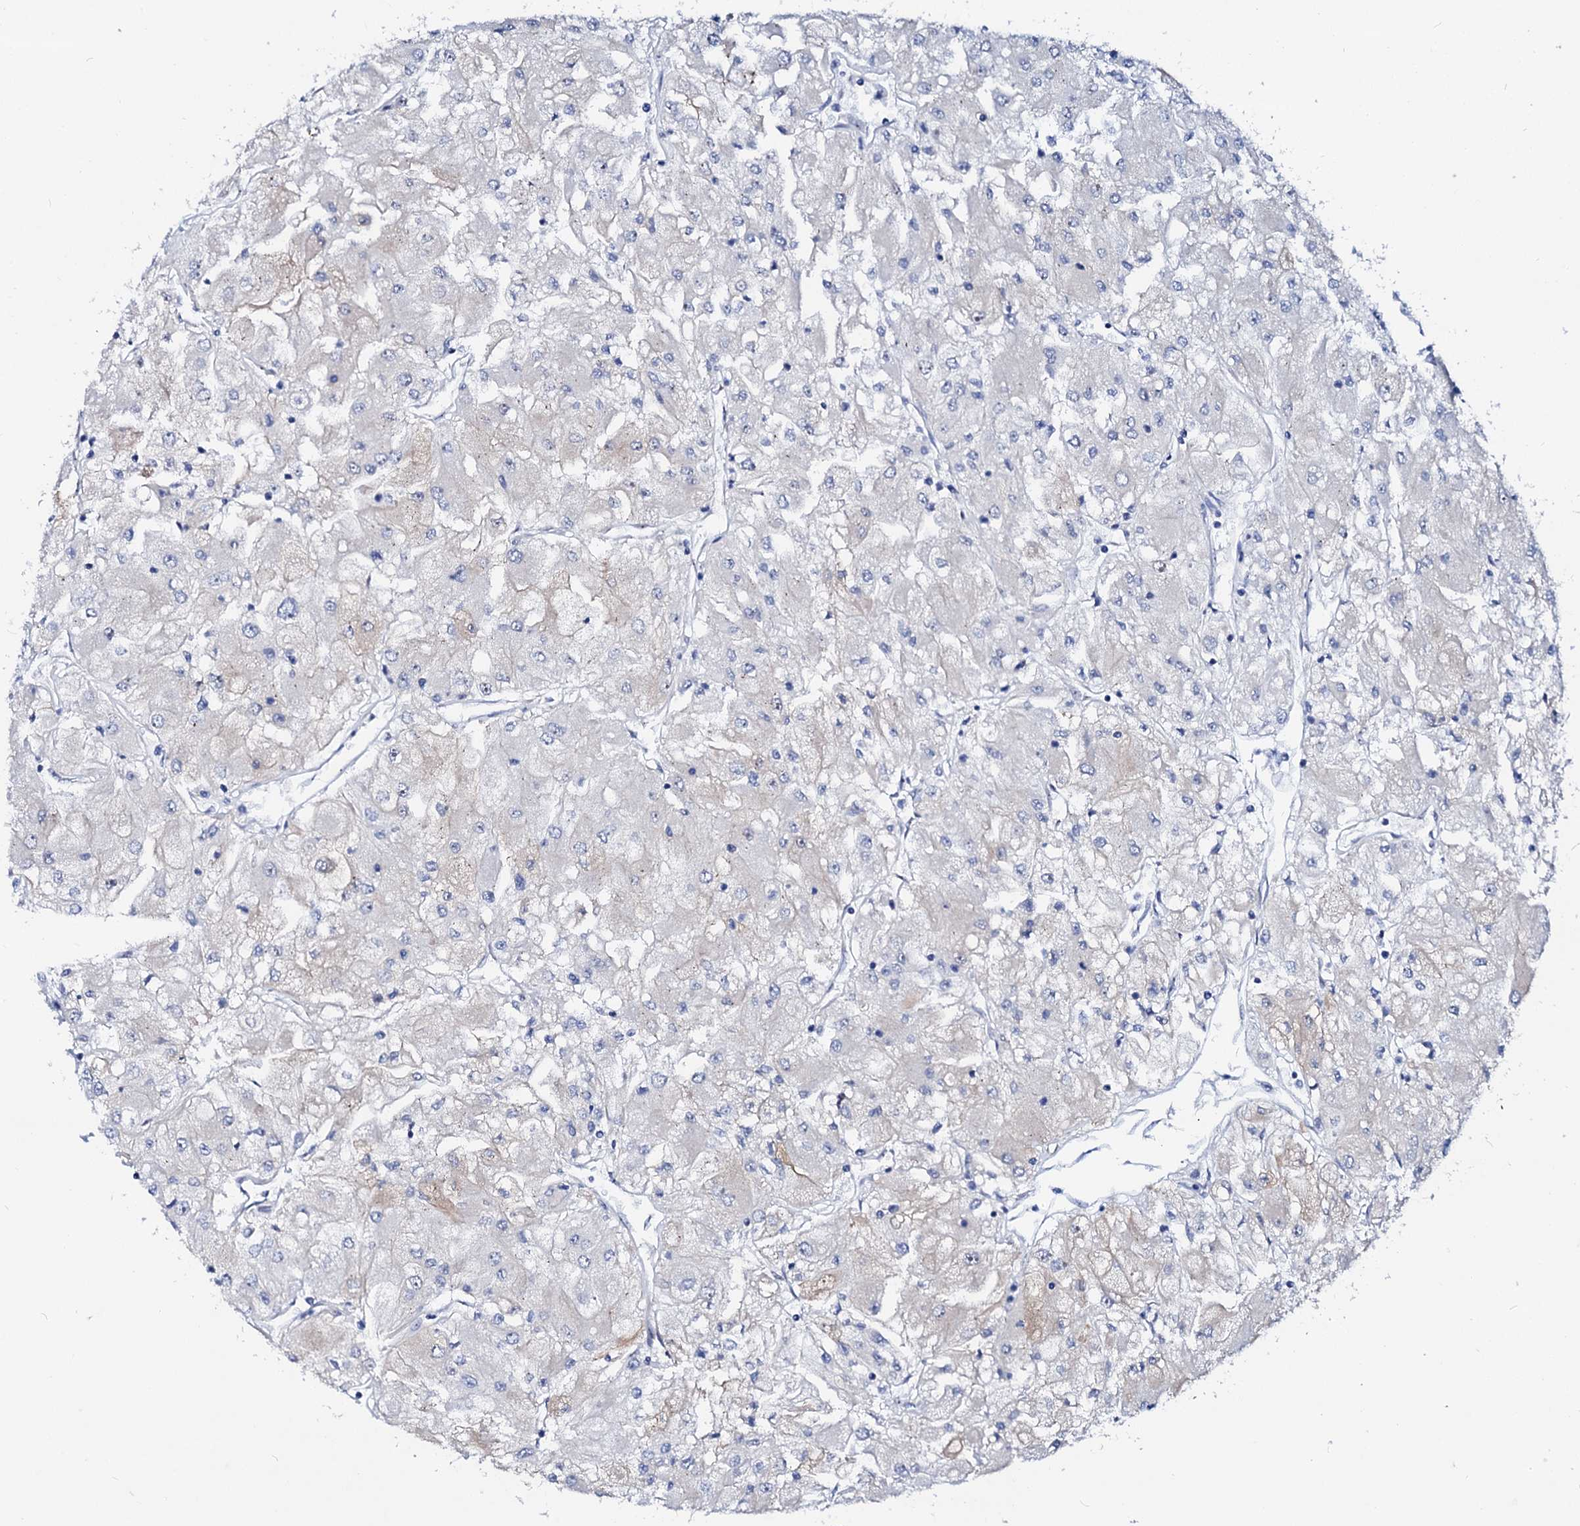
{"staining": {"intensity": "negative", "quantity": "none", "location": "none"}, "tissue": "renal cancer", "cell_type": "Tumor cells", "image_type": "cancer", "snomed": [{"axis": "morphology", "description": "Adenocarcinoma, NOS"}, {"axis": "topography", "description": "Kidney"}], "caption": "IHC of adenocarcinoma (renal) demonstrates no positivity in tumor cells. (DAB immunohistochemistry visualized using brightfield microscopy, high magnification).", "gene": "BTBD16", "patient": {"sex": "male", "age": 80}}